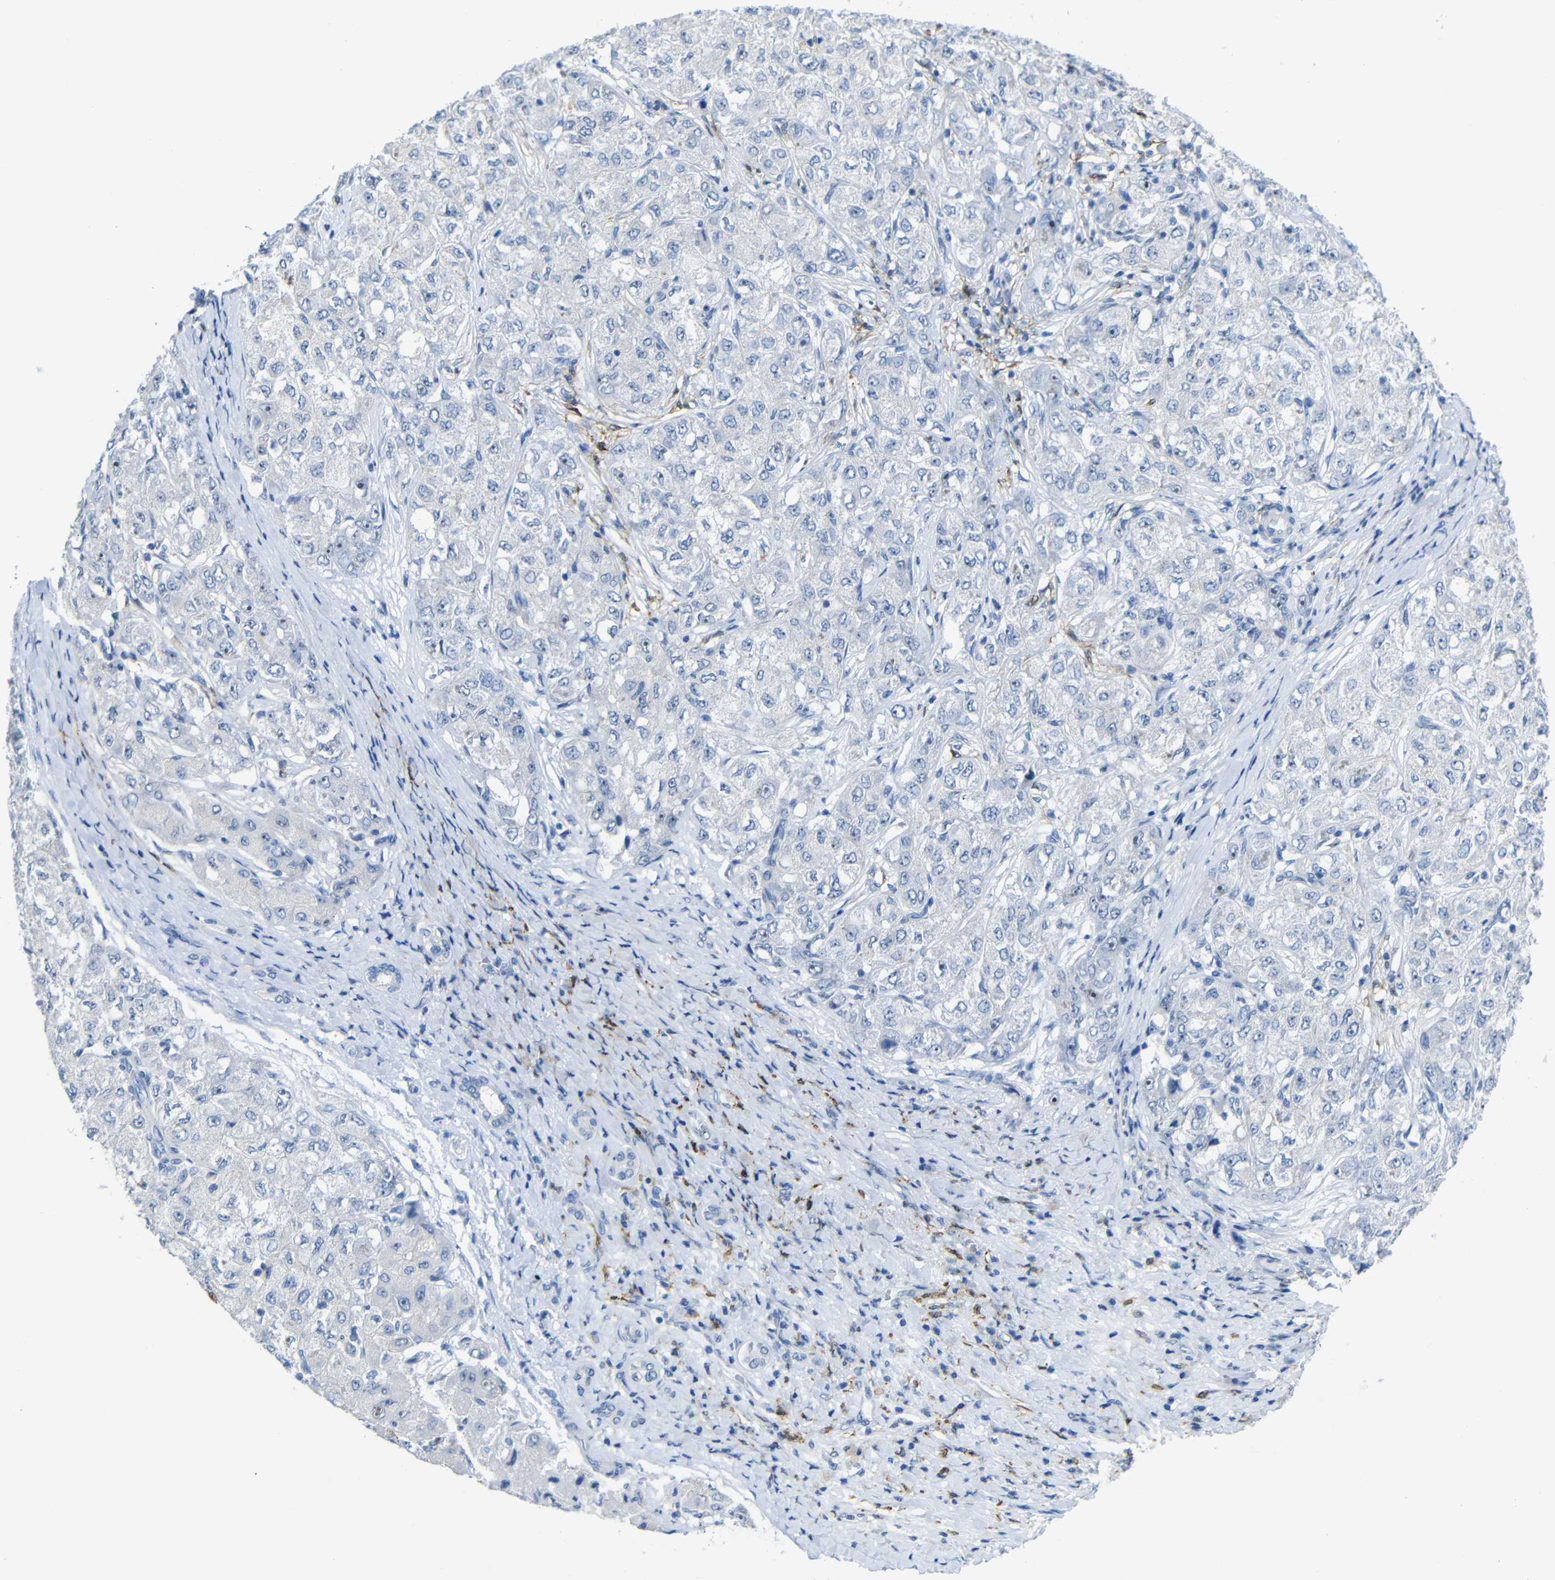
{"staining": {"intensity": "negative", "quantity": "none", "location": "none"}, "tissue": "liver cancer", "cell_type": "Tumor cells", "image_type": "cancer", "snomed": [{"axis": "morphology", "description": "Carcinoma, Hepatocellular, NOS"}, {"axis": "topography", "description": "Liver"}], "caption": "Photomicrograph shows no protein positivity in tumor cells of liver cancer tissue.", "gene": "C1orf210", "patient": {"sex": "male", "age": 80}}